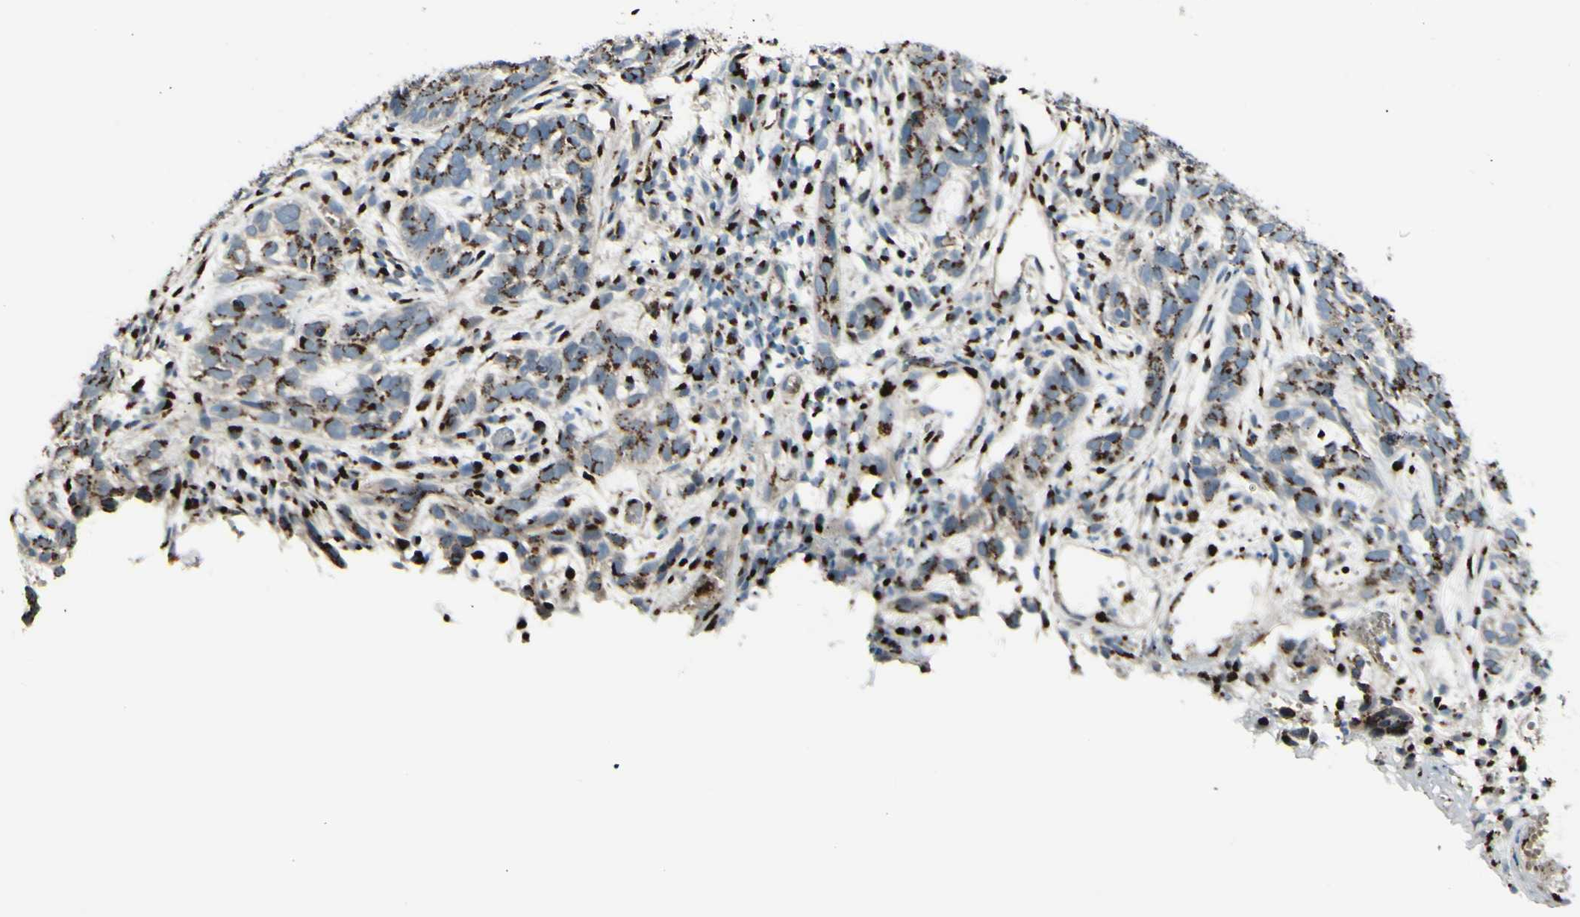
{"staining": {"intensity": "moderate", "quantity": ">75%", "location": "cytoplasmic/membranous"}, "tissue": "skin cancer", "cell_type": "Tumor cells", "image_type": "cancer", "snomed": [{"axis": "morphology", "description": "Basal cell carcinoma"}, {"axis": "topography", "description": "Skin"}], "caption": "Human skin cancer (basal cell carcinoma) stained for a protein (brown) shows moderate cytoplasmic/membranous positive expression in about >75% of tumor cells.", "gene": "BPNT2", "patient": {"sex": "male", "age": 87}}